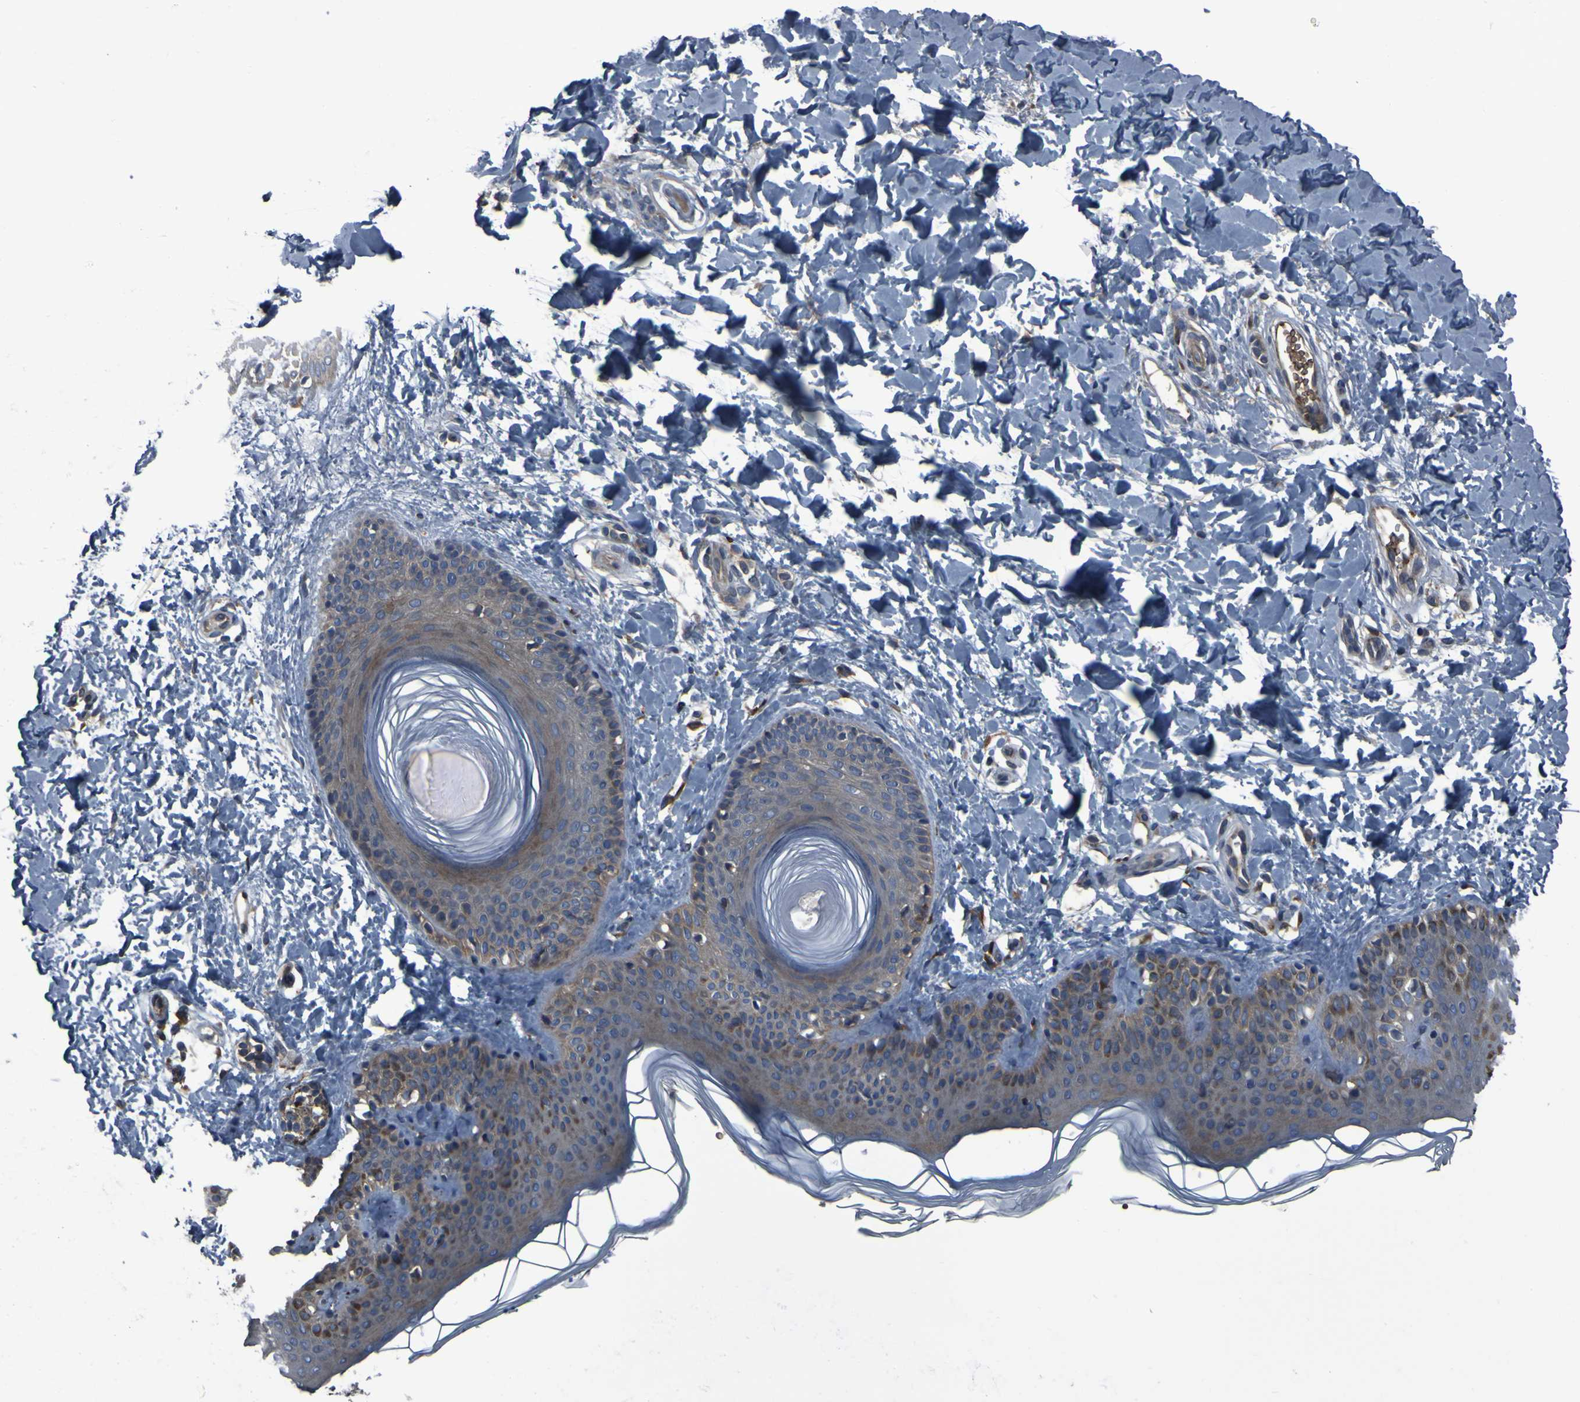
{"staining": {"intensity": "weak", "quantity": "25%-75%", "location": "cytoplasmic/membranous"}, "tissue": "skin", "cell_type": "Fibroblasts", "image_type": "normal", "snomed": [{"axis": "morphology", "description": "Normal tissue, NOS"}, {"axis": "topography", "description": "Skin"}], "caption": "Immunohistochemistry image of normal skin: skin stained using immunohistochemistry (IHC) reveals low levels of weak protein expression localized specifically in the cytoplasmic/membranous of fibroblasts, appearing as a cytoplasmic/membranous brown color.", "gene": "GRAMD1A", "patient": {"sex": "male", "age": 16}}